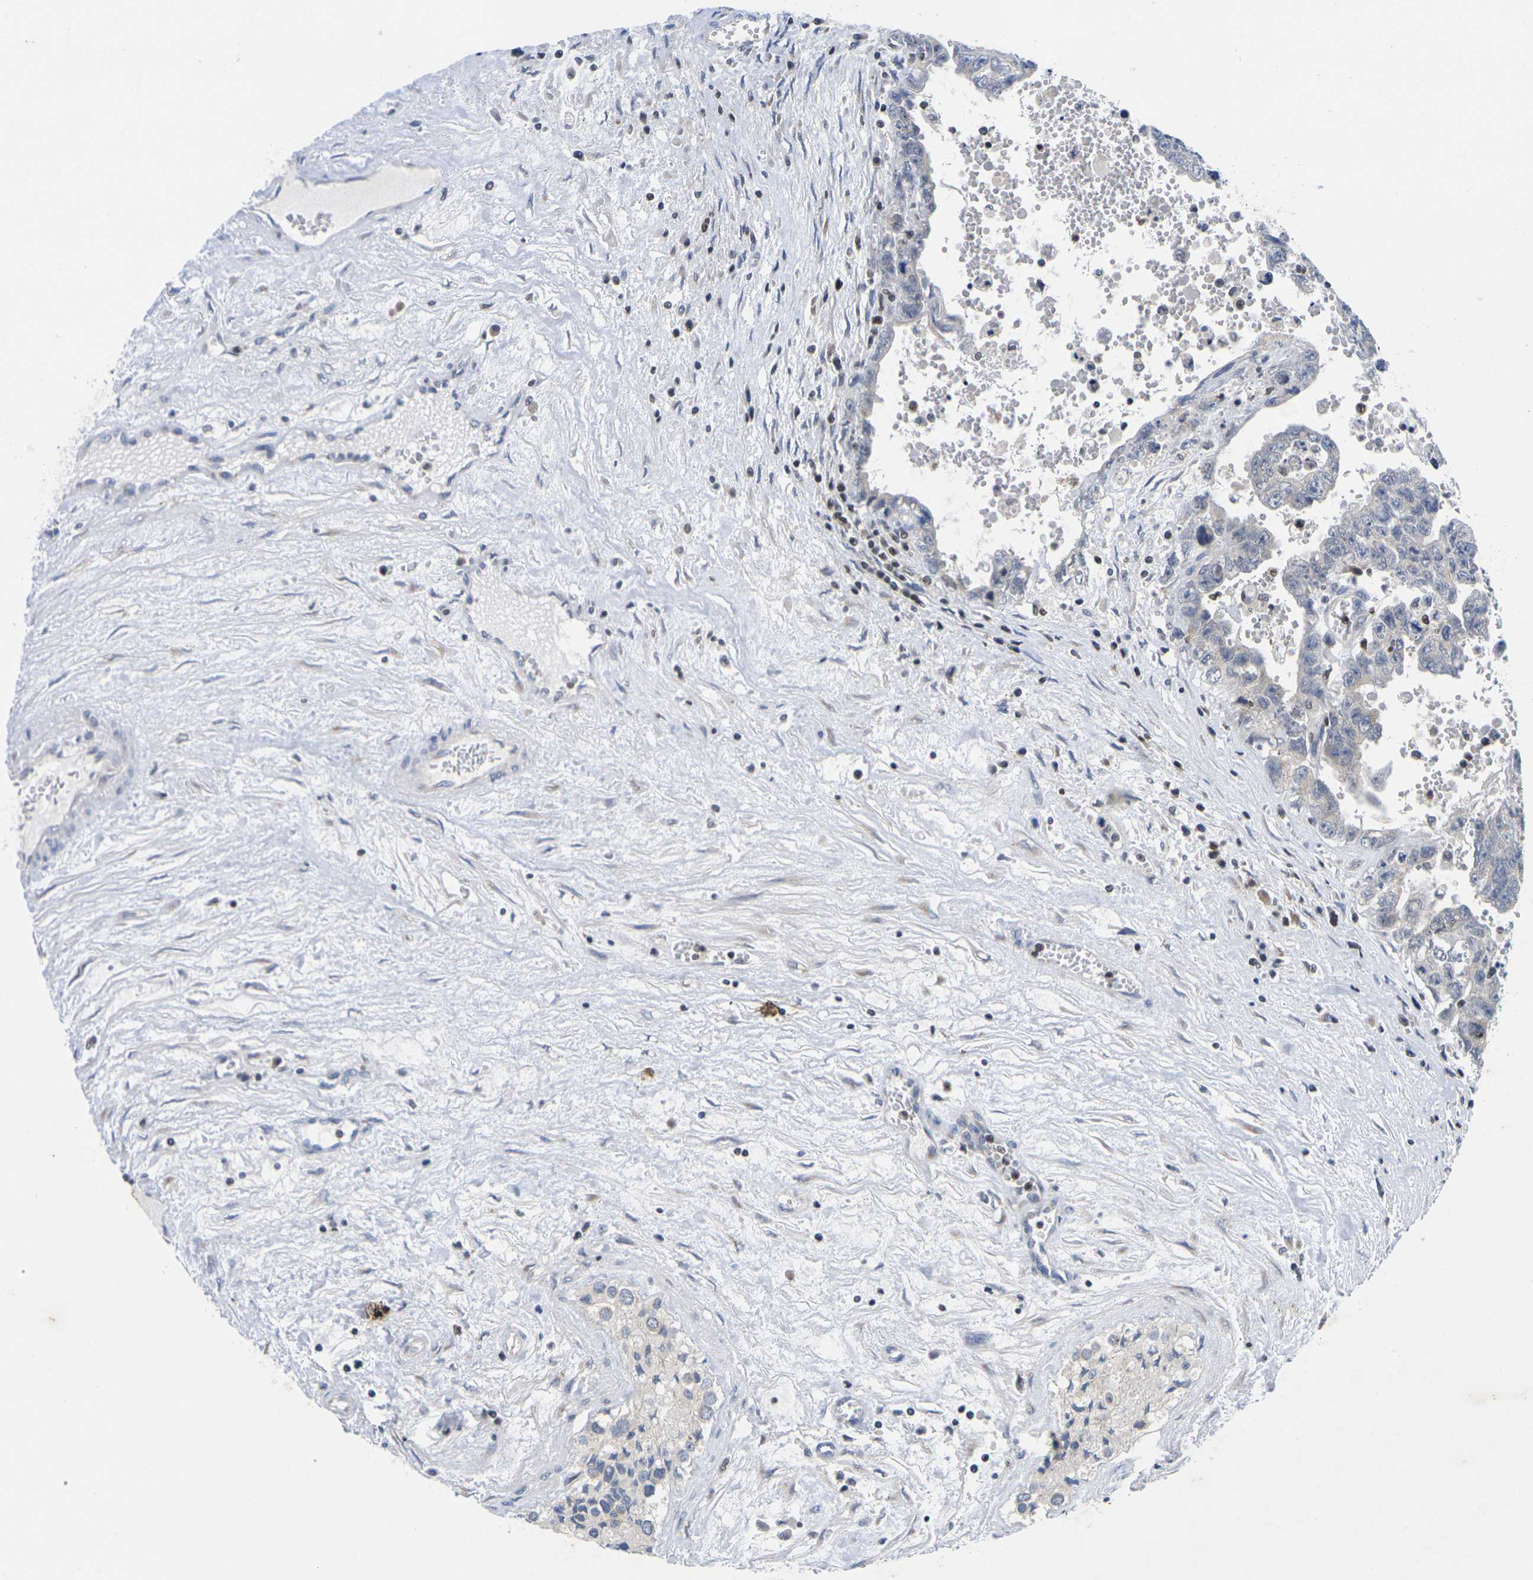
{"staining": {"intensity": "negative", "quantity": "none", "location": "none"}, "tissue": "testis cancer", "cell_type": "Tumor cells", "image_type": "cancer", "snomed": [{"axis": "morphology", "description": "Carcinoma, Embryonal, NOS"}, {"axis": "topography", "description": "Testis"}], "caption": "DAB immunohistochemical staining of human embryonal carcinoma (testis) exhibits no significant positivity in tumor cells.", "gene": "IKZF1", "patient": {"sex": "male", "age": 28}}